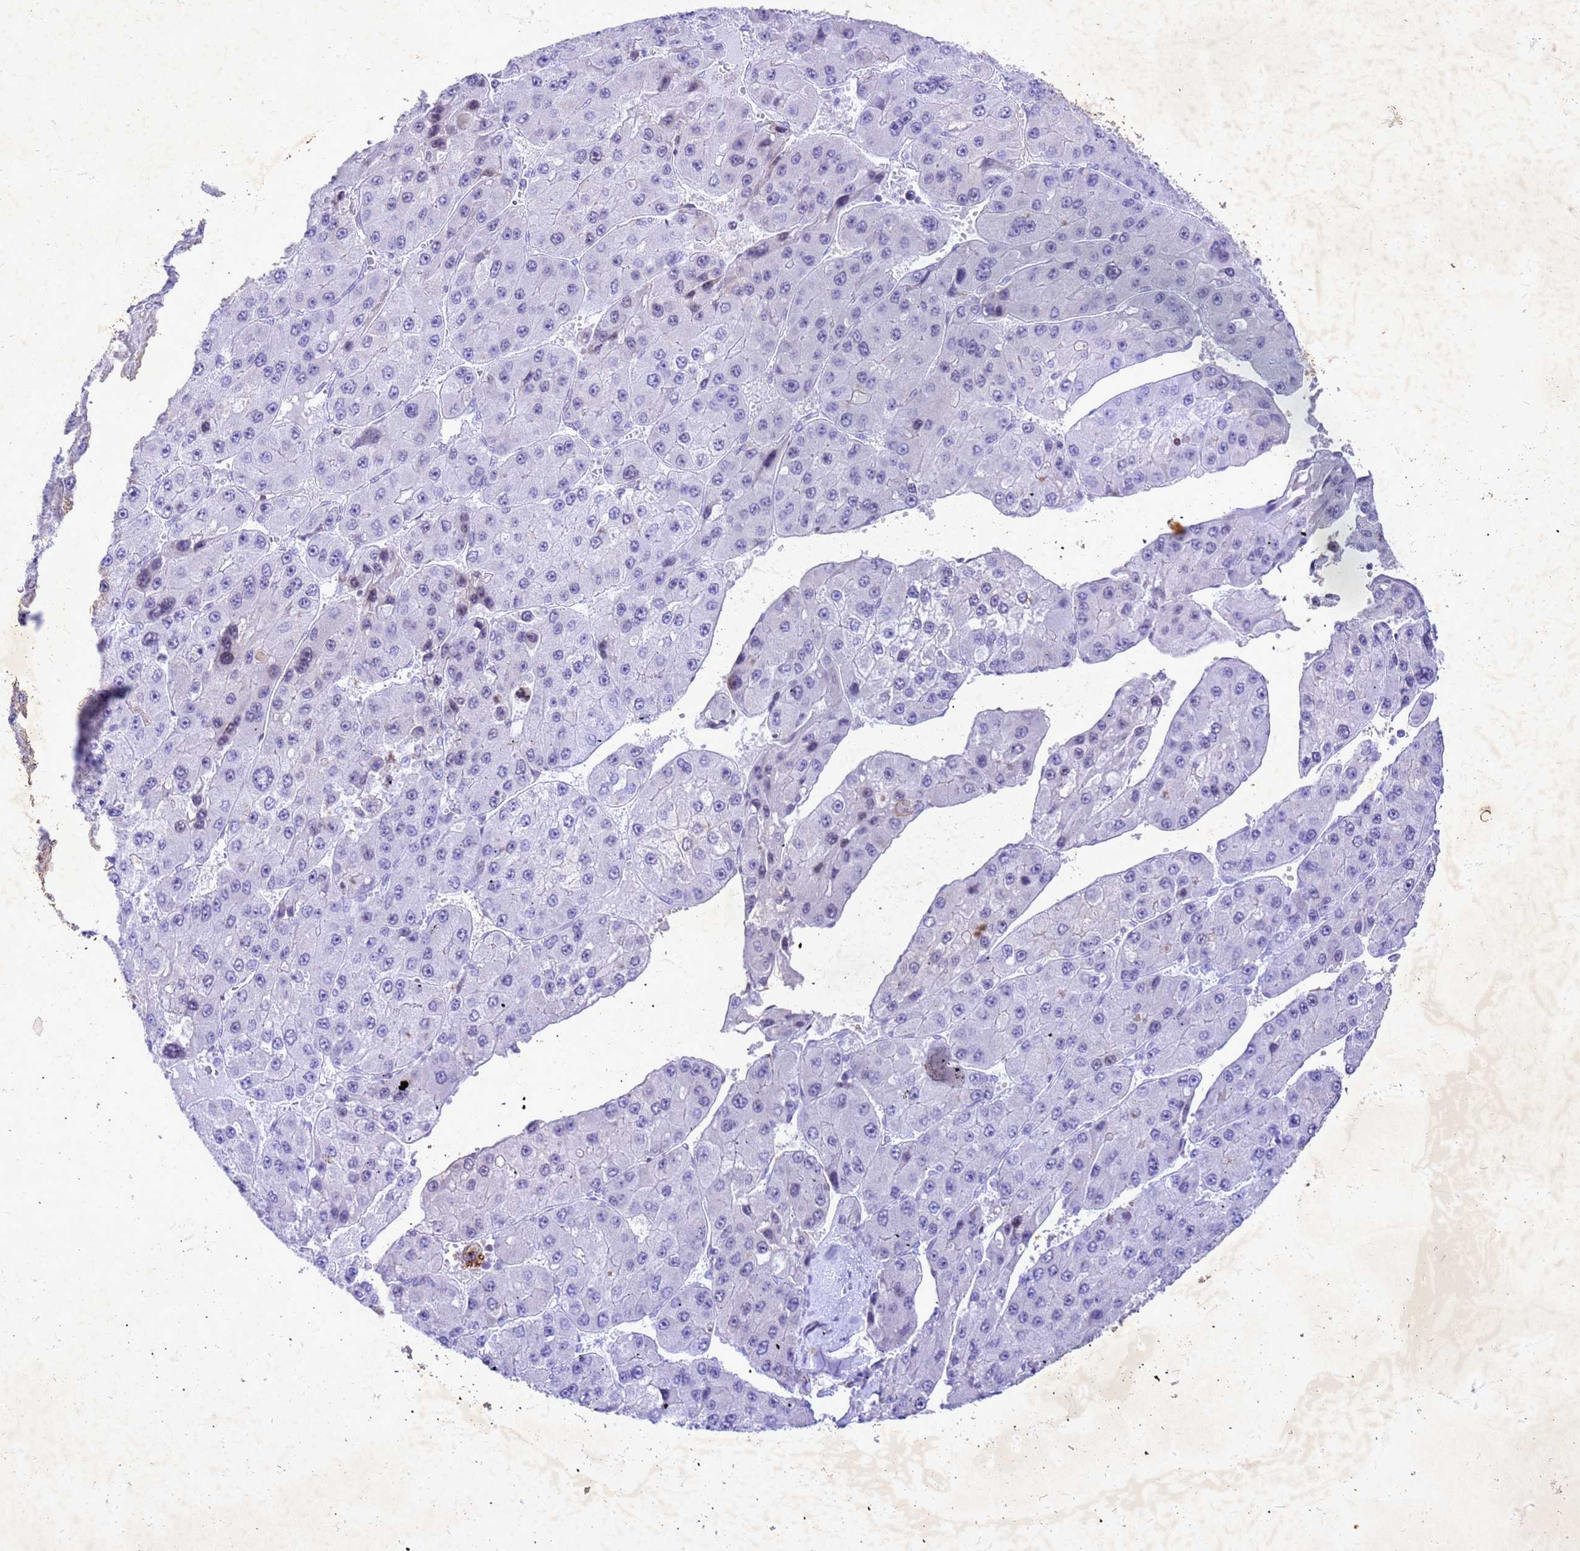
{"staining": {"intensity": "negative", "quantity": "none", "location": "none"}, "tissue": "liver cancer", "cell_type": "Tumor cells", "image_type": "cancer", "snomed": [{"axis": "morphology", "description": "Carcinoma, Hepatocellular, NOS"}, {"axis": "topography", "description": "Liver"}], "caption": "Tumor cells show no significant protein positivity in liver cancer (hepatocellular carcinoma).", "gene": "COPS9", "patient": {"sex": "female", "age": 73}}